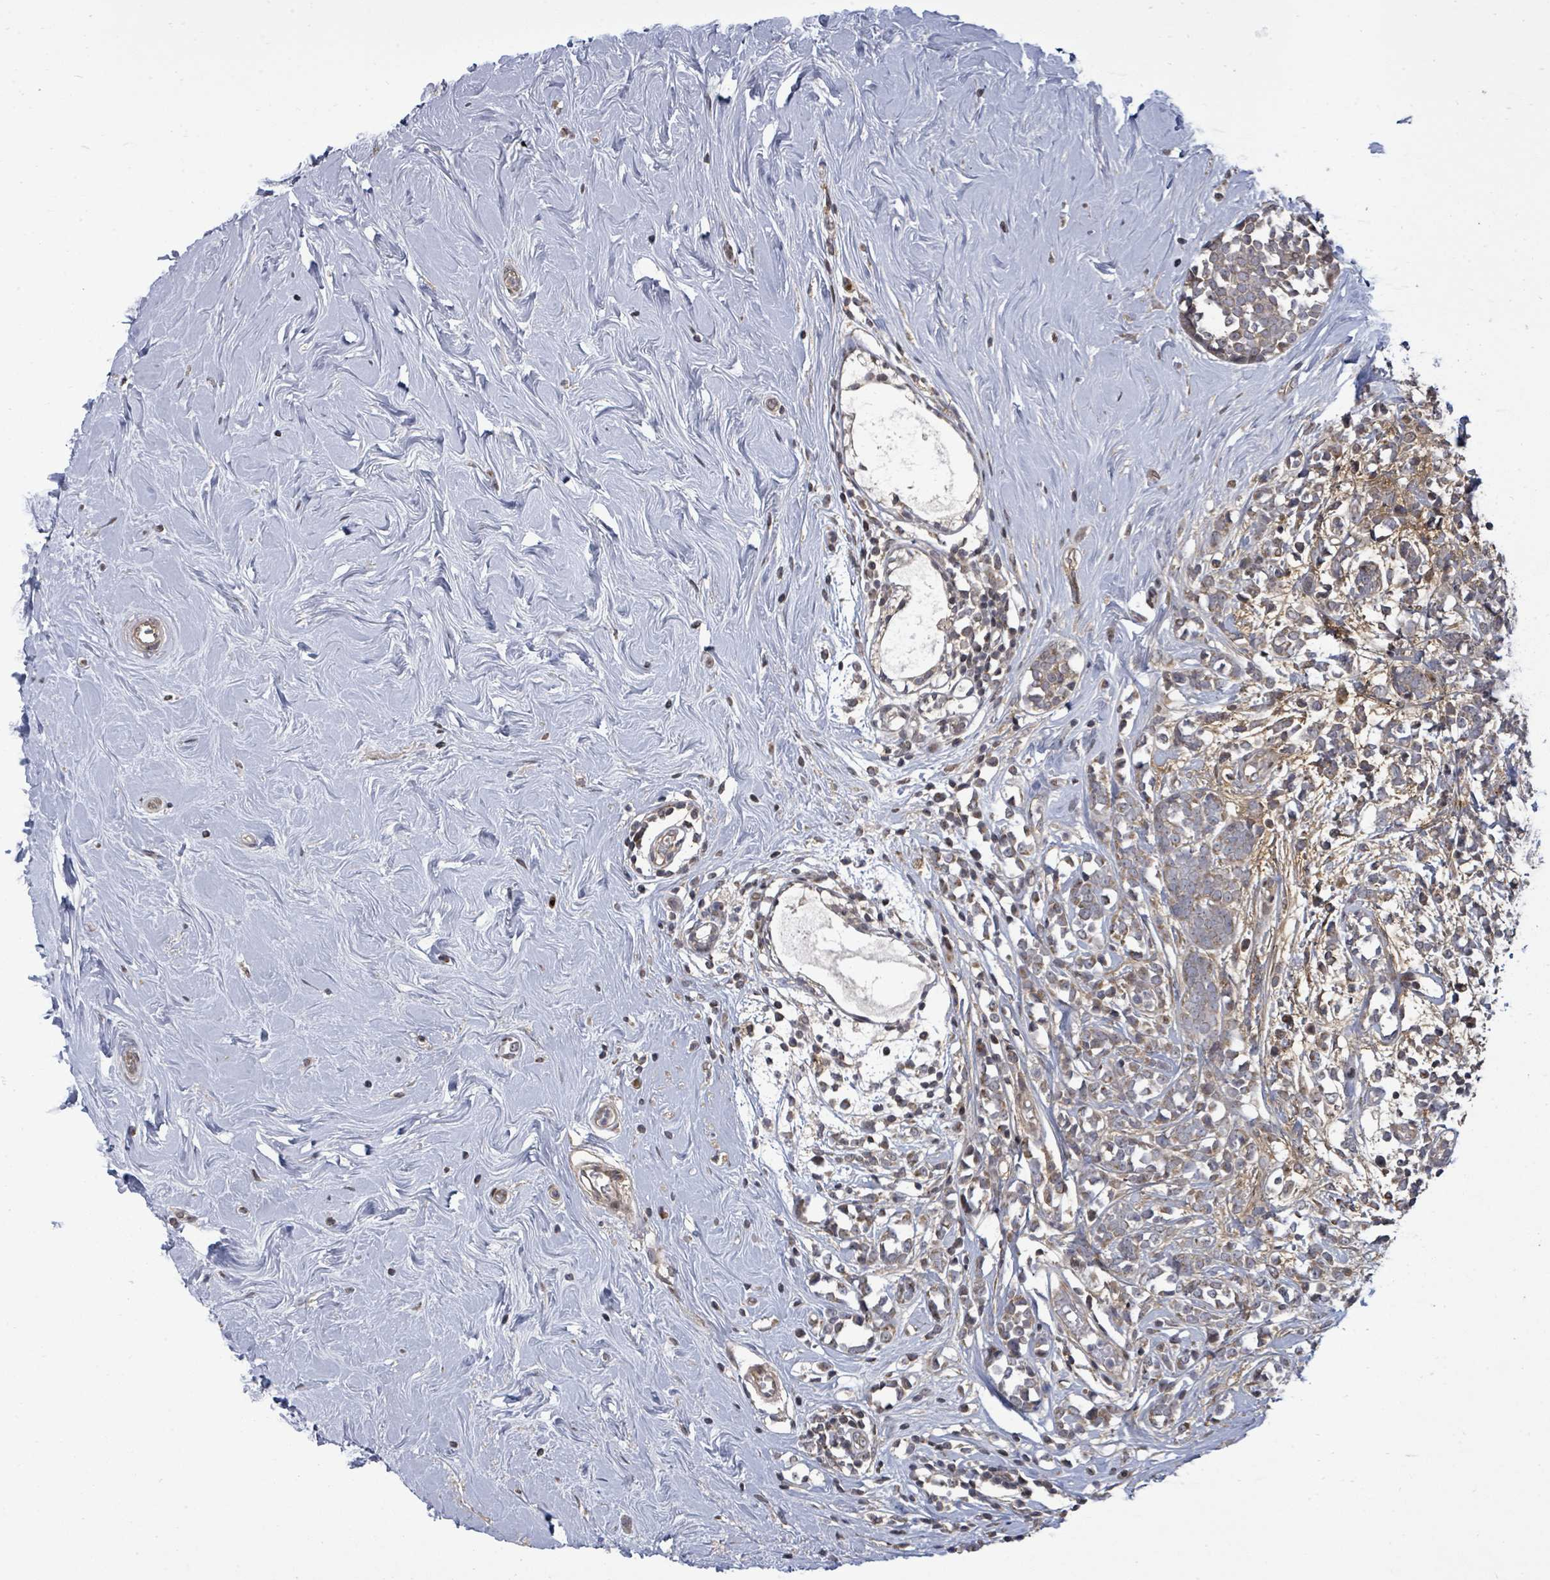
{"staining": {"intensity": "negative", "quantity": "none", "location": "none"}, "tissue": "breast cancer", "cell_type": "Tumor cells", "image_type": "cancer", "snomed": [{"axis": "morphology", "description": "Lobular carcinoma"}, {"axis": "topography", "description": "Breast"}], "caption": "High magnification brightfield microscopy of lobular carcinoma (breast) stained with DAB (3,3'-diaminobenzidine) (brown) and counterstained with hematoxylin (blue): tumor cells show no significant expression.", "gene": "KRTAP27-1", "patient": {"sex": "female", "age": 58}}